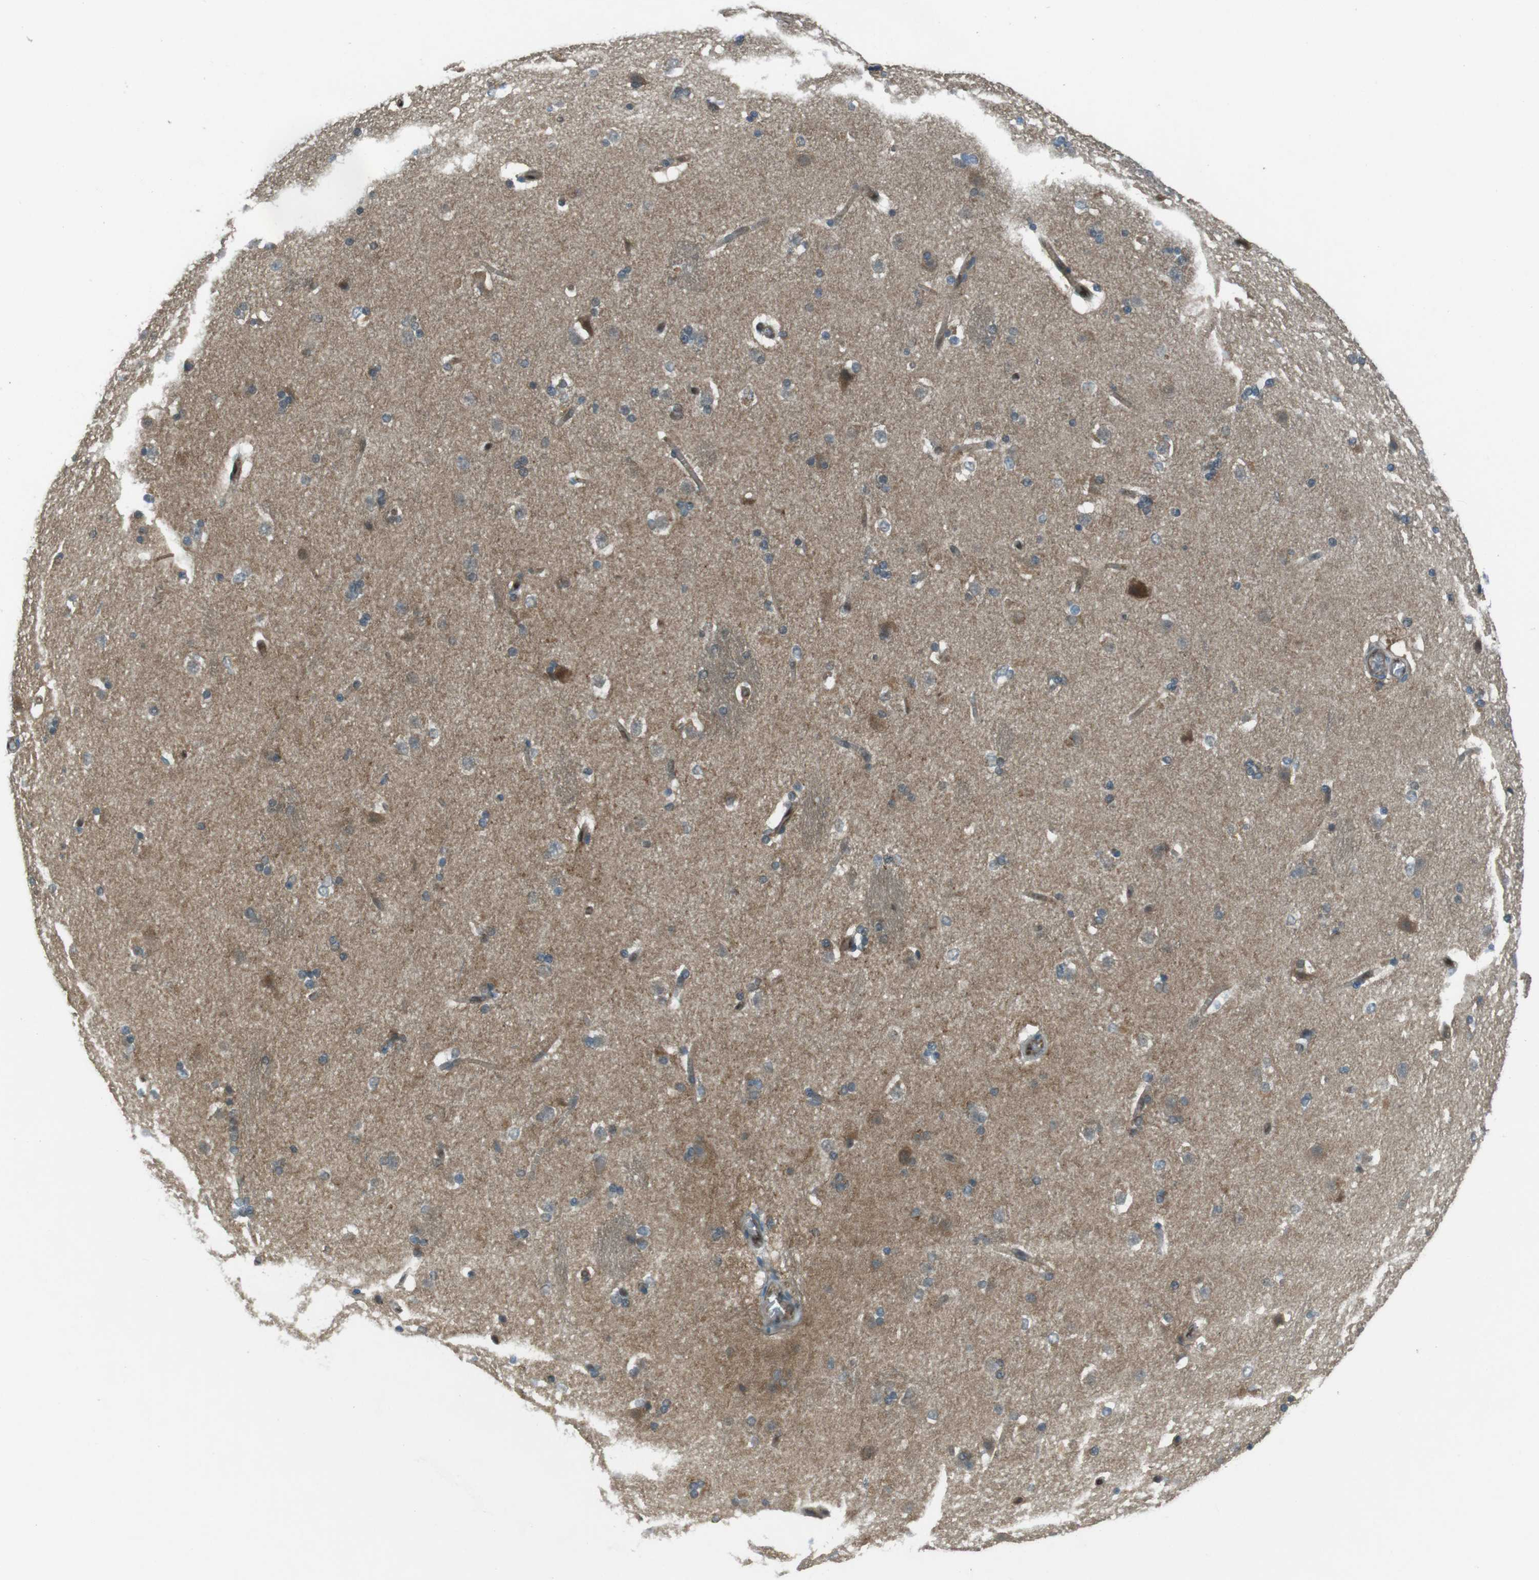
{"staining": {"intensity": "moderate", "quantity": "<25%", "location": "cytoplasmic/membranous"}, "tissue": "caudate", "cell_type": "Glial cells", "image_type": "normal", "snomed": [{"axis": "morphology", "description": "Normal tissue, NOS"}, {"axis": "topography", "description": "Lateral ventricle wall"}], "caption": "Brown immunohistochemical staining in unremarkable human caudate displays moderate cytoplasmic/membranous staining in about <25% of glial cells. (DAB = brown stain, brightfield microscopy at high magnification).", "gene": "MFAP3", "patient": {"sex": "female", "age": 19}}